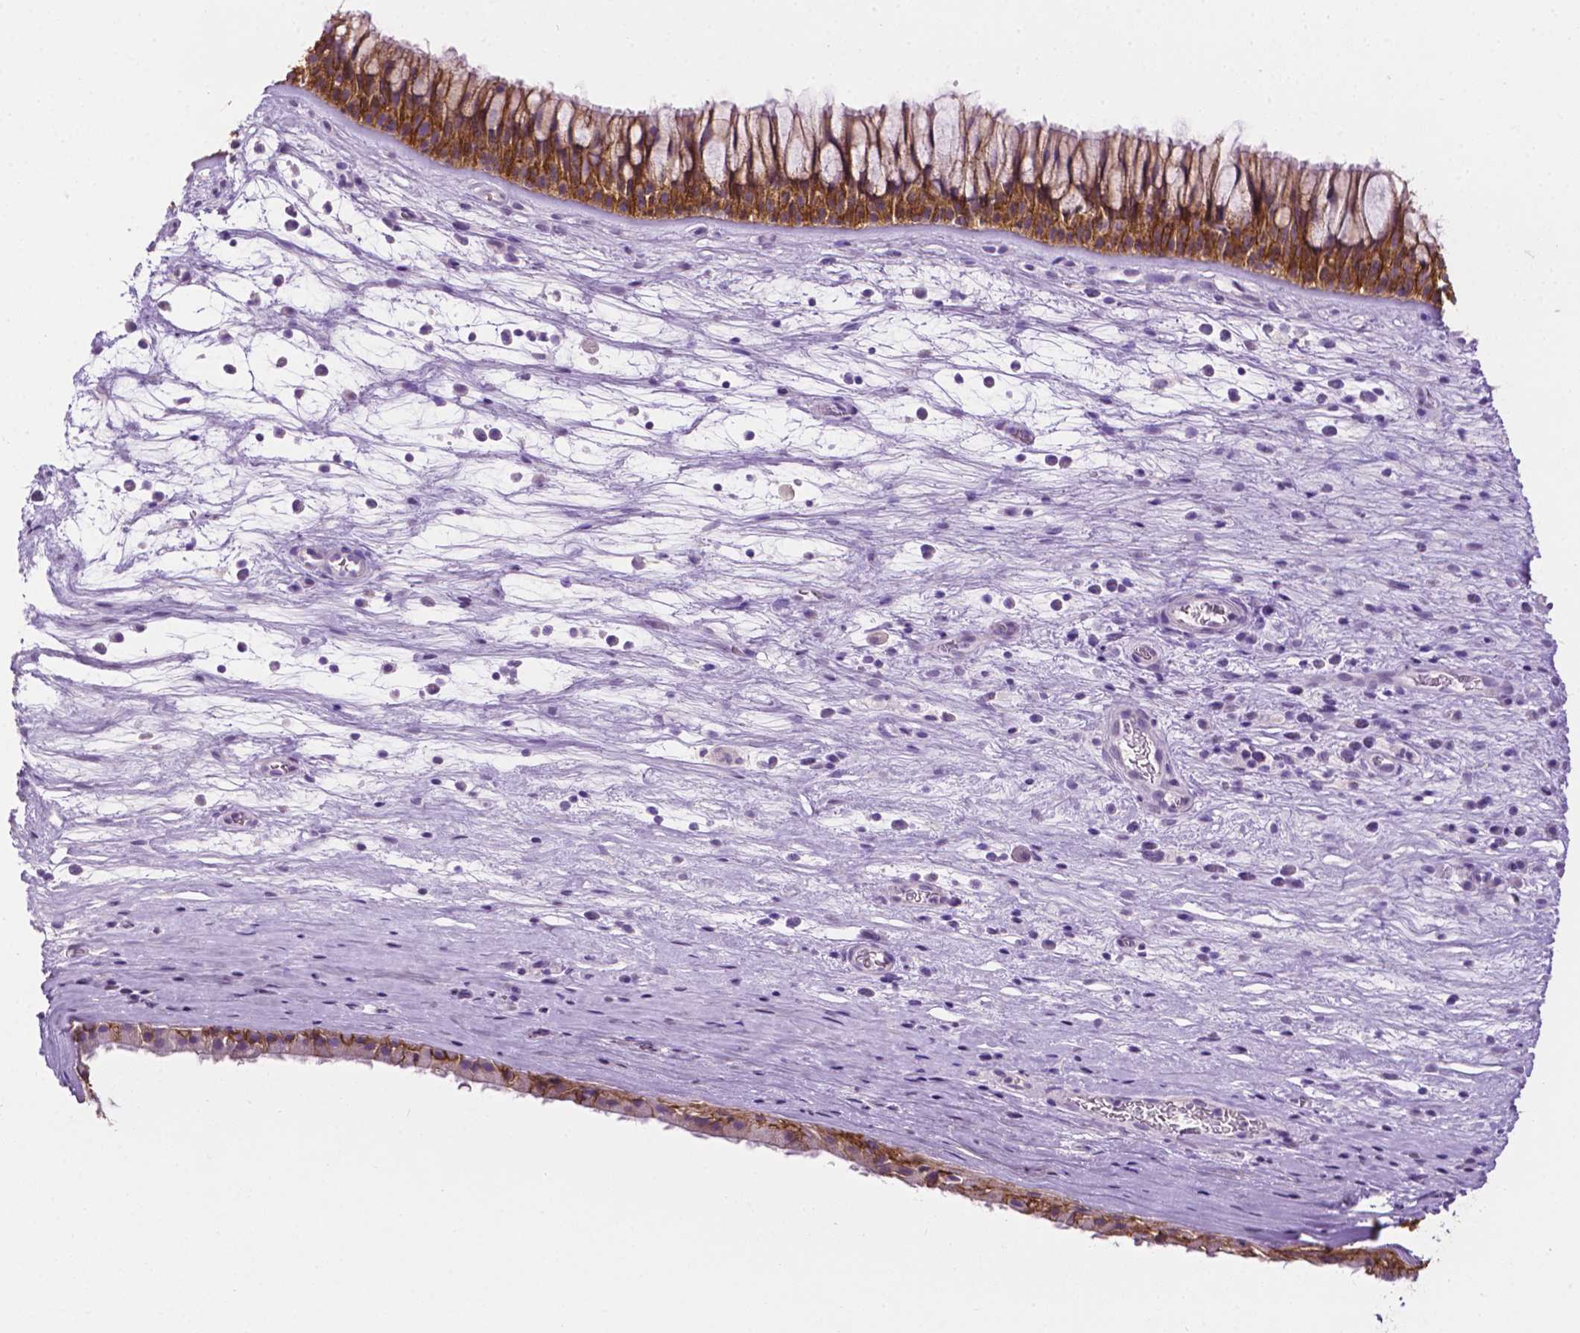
{"staining": {"intensity": "strong", "quantity": ">75%", "location": "cytoplasmic/membranous"}, "tissue": "nasopharynx", "cell_type": "Respiratory epithelial cells", "image_type": "normal", "snomed": [{"axis": "morphology", "description": "Normal tissue, NOS"}, {"axis": "topography", "description": "Nasopharynx"}], "caption": "IHC photomicrograph of benign nasopharynx: nasopharynx stained using immunohistochemistry exhibits high levels of strong protein expression localized specifically in the cytoplasmic/membranous of respiratory epithelial cells, appearing as a cytoplasmic/membranous brown color.", "gene": "TACSTD2", "patient": {"sex": "male", "age": 74}}